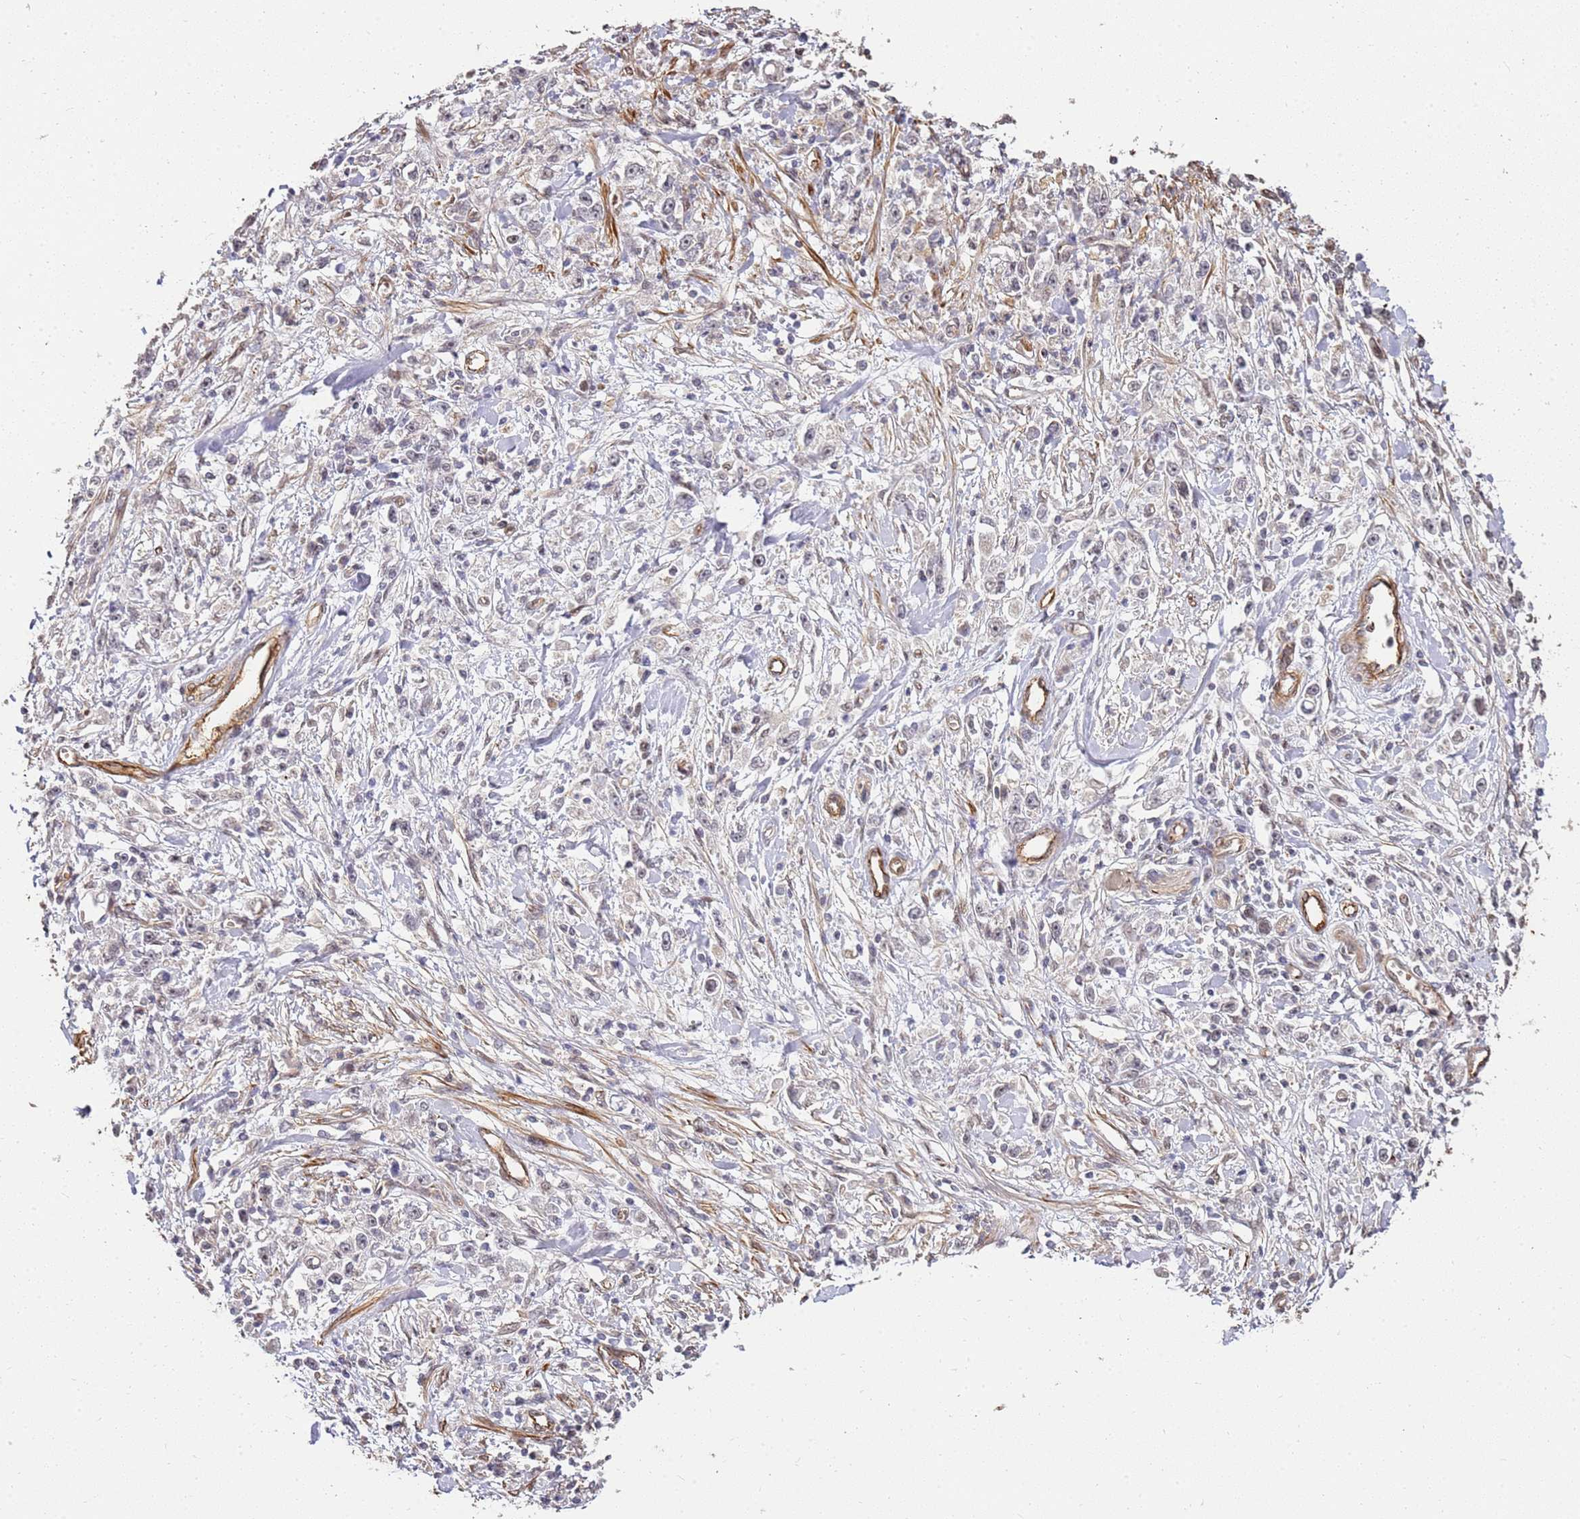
{"staining": {"intensity": "negative", "quantity": "none", "location": "none"}, "tissue": "stomach cancer", "cell_type": "Tumor cells", "image_type": "cancer", "snomed": [{"axis": "morphology", "description": "Adenocarcinoma, NOS"}, {"axis": "topography", "description": "Stomach"}], "caption": "High power microscopy histopathology image of an immunohistochemistry (IHC) micrograph of stomach adenocarcinoma, revealing no significant expression in tumor cells. The staining was performed using DAB to visualize the protein expression in brown, while the nuclei were stained in blue with hematoxylin (Magnification: 20x).", "gene": "ST18", "patient": {"sex": "female", "age": 59}}